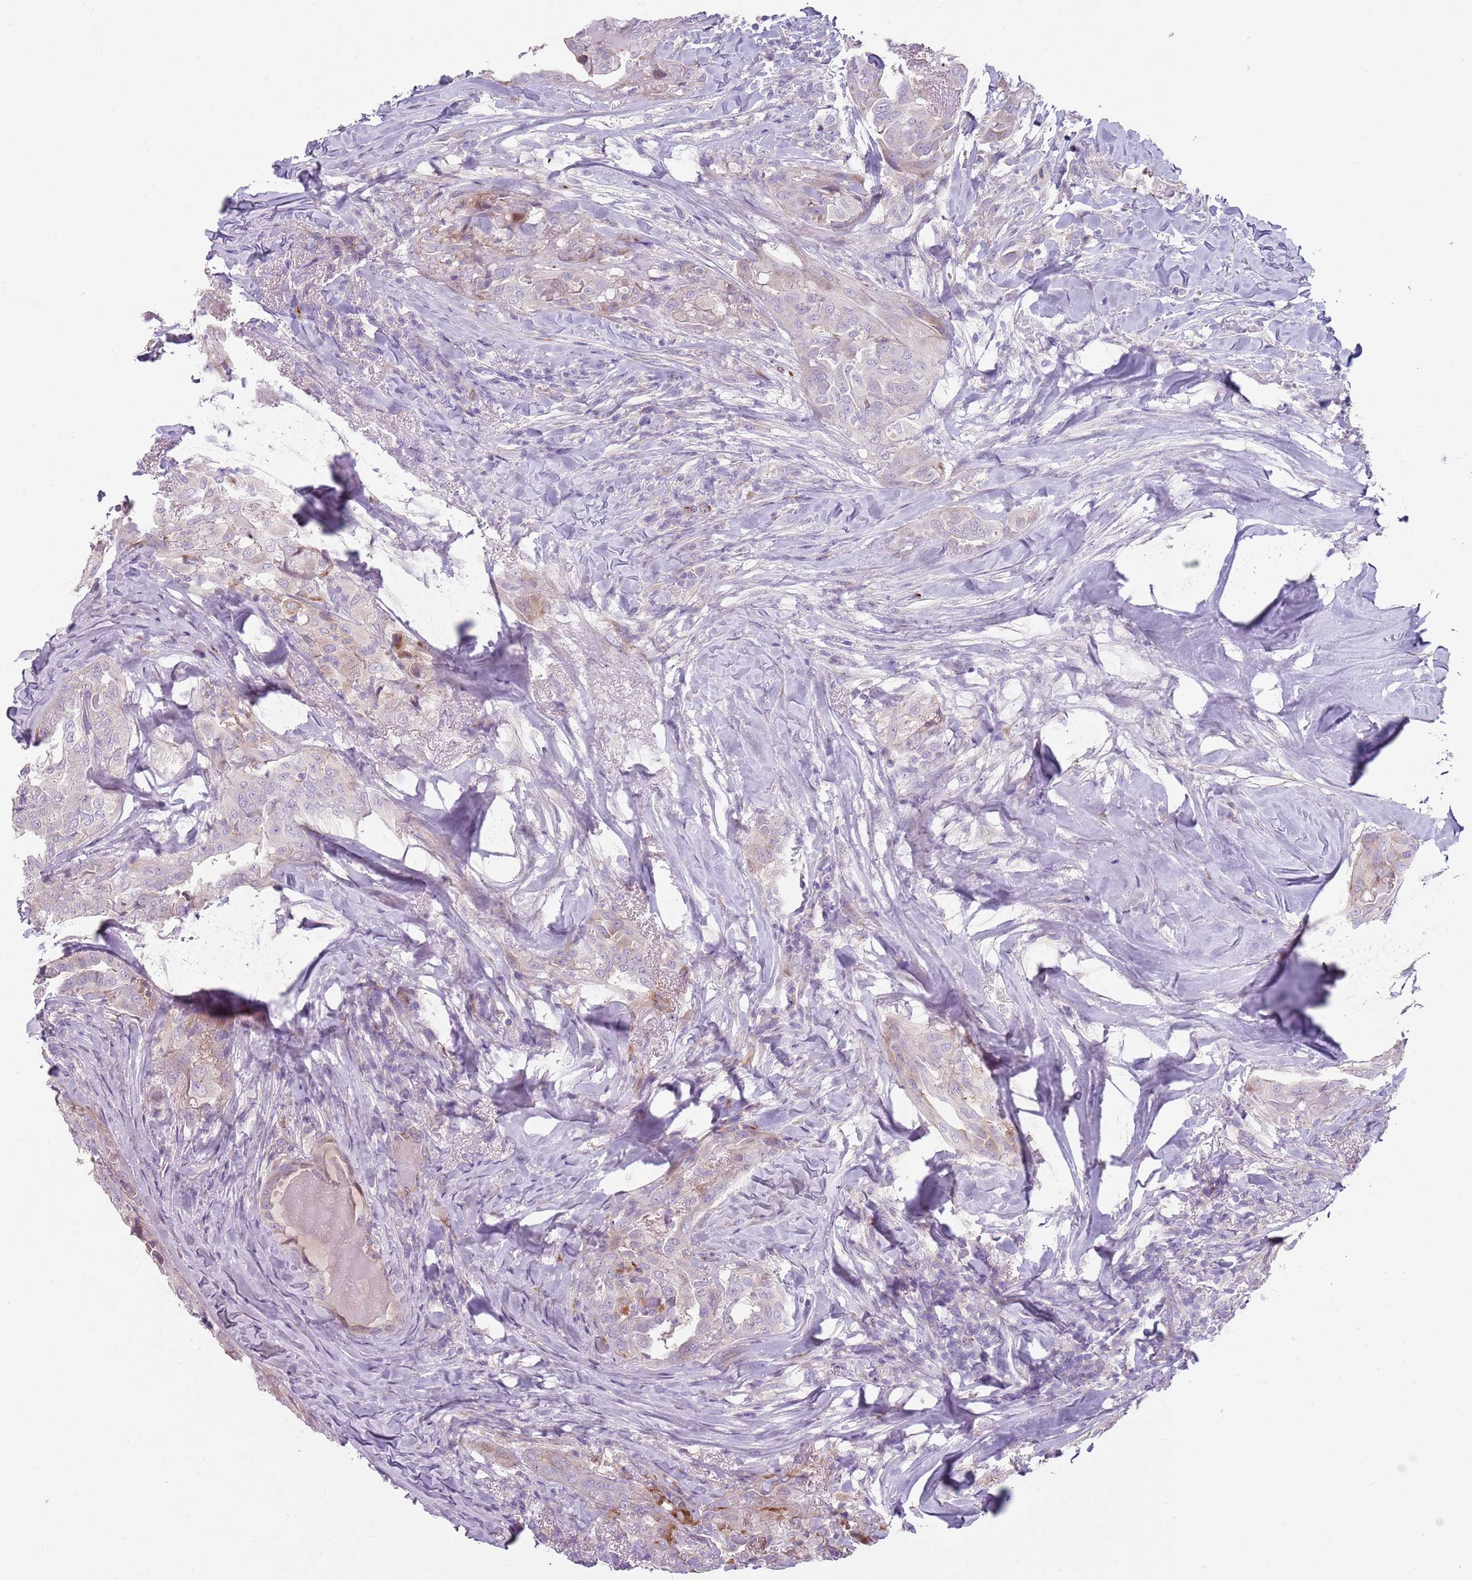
{"staining": {"intensity": "negative", "quantity": "none", "location": "none"}, "tissue": "thyroid cancer", "cell_type": "Tumor cells", "image_type": "cancer", "snomed": [{"axis": "morphology", "description": "Papillary adenocarcinoma, NOS"}, {"axis": "topography", "description": "Thyroid gland"}], "caption": "The photomicrograph exhibits no significant positivity in tumor cells of thyroid papillary adenocarcinoma.", "gene": "ZNF583", "patient": {"sex": "female", "age": 68}}